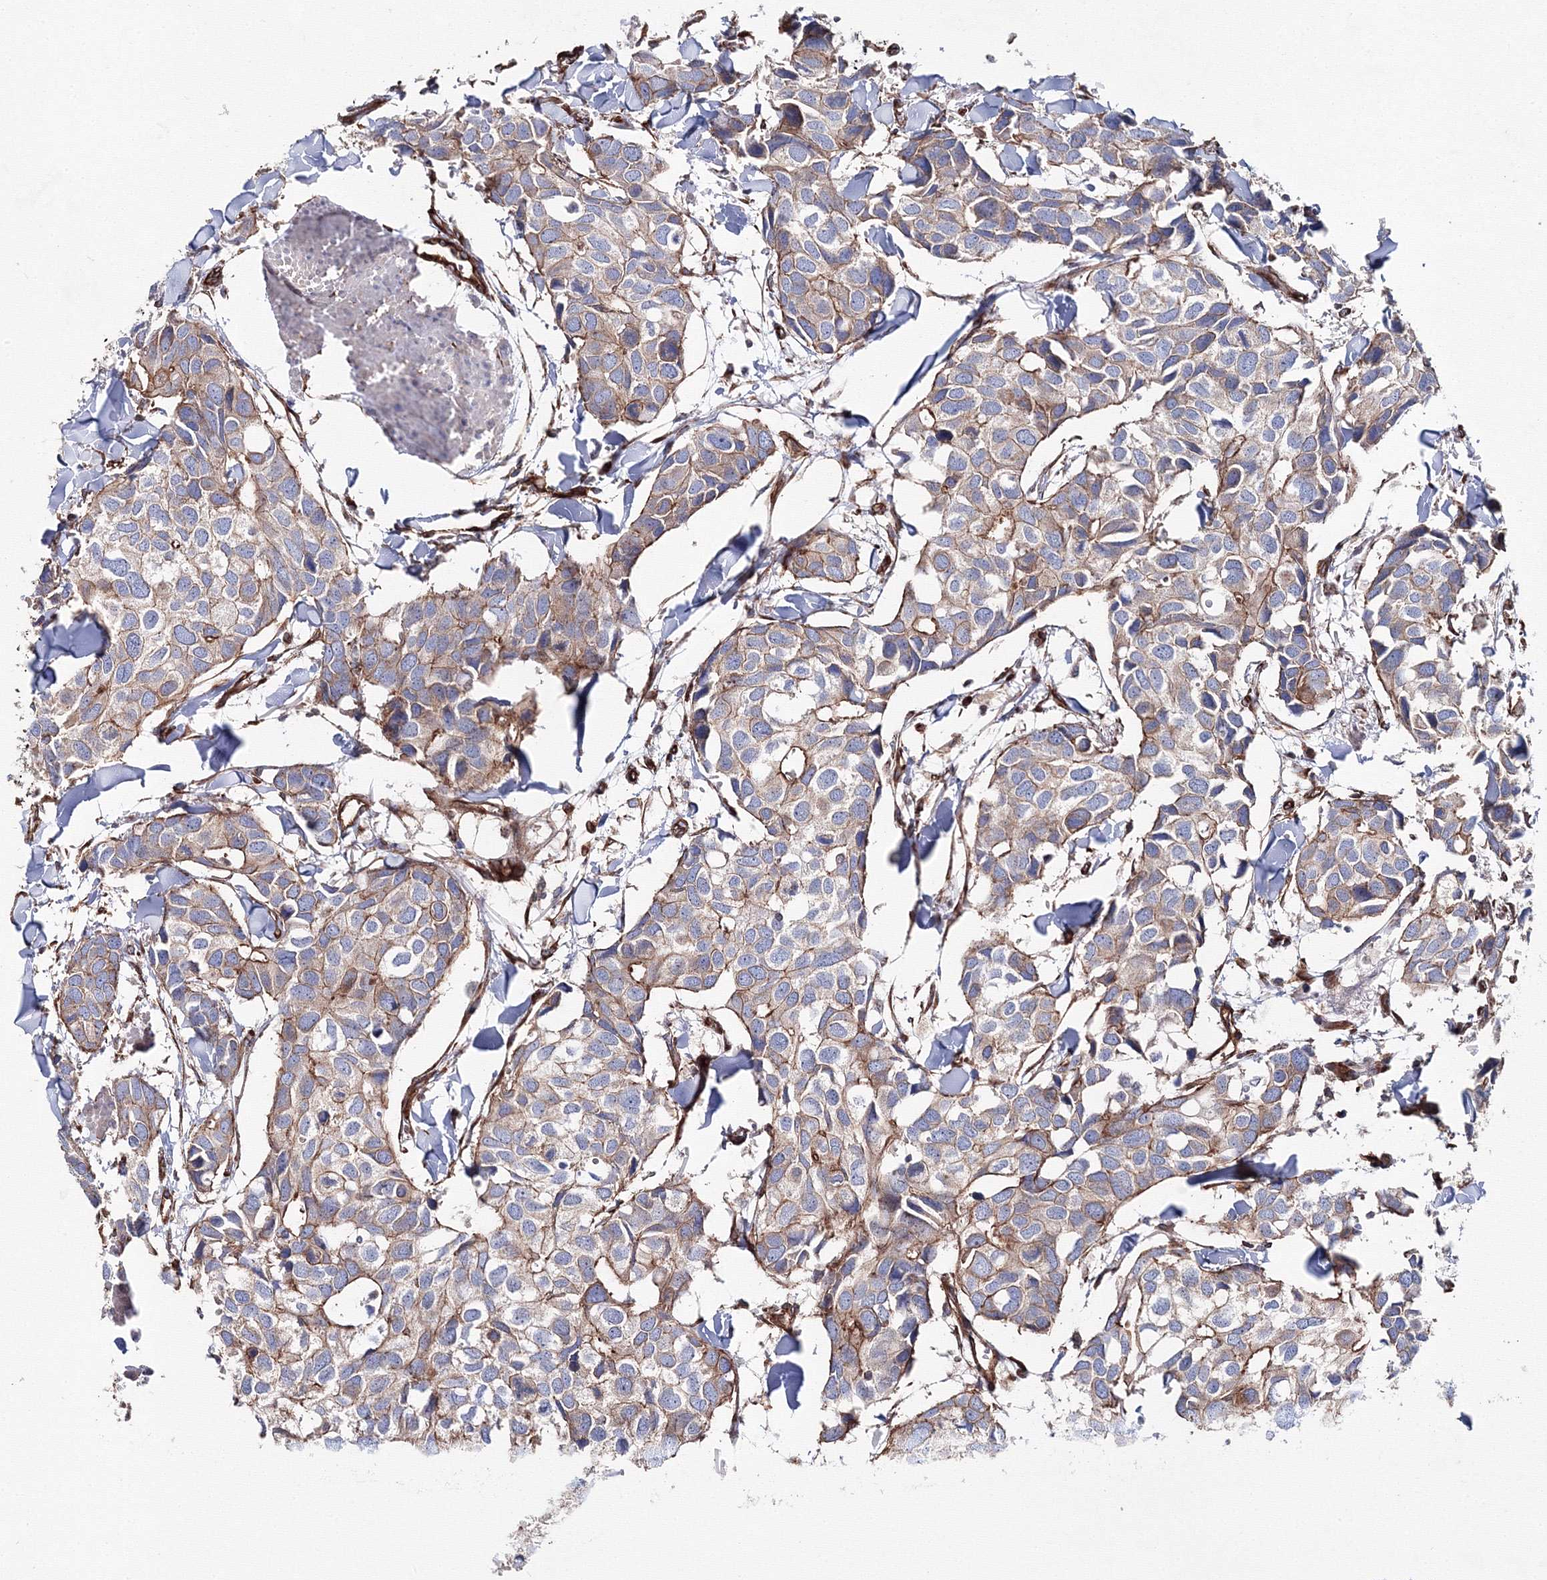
{"staining": {"intensity": "moderate", "quantity": "<25%", "location": "cytoplasmic/membranous"}, "tissue": "breast cancer", "cell_type": "Tumor cells", "image_type": "cancer", "snomed": [{"axis": "morphology", "description": "Duct carcinoma"}, {"axis": "topography", "description": "Breast"}], "caption": "Protein analysis of breast cancer (intraductal carcinoma) tissue shows moderate cytoplasmic/membranous expression in approximately <25% of tumor cells. The staining was performed using DAB (3,3'-diaminobenzidine) to visualize the protein expression in brown, while the nuclei were stained in blue with hematoxylin (Magnification: 20x).", "gene": "ANKRD37", "patient": {"sex": "female", "age": 83}}